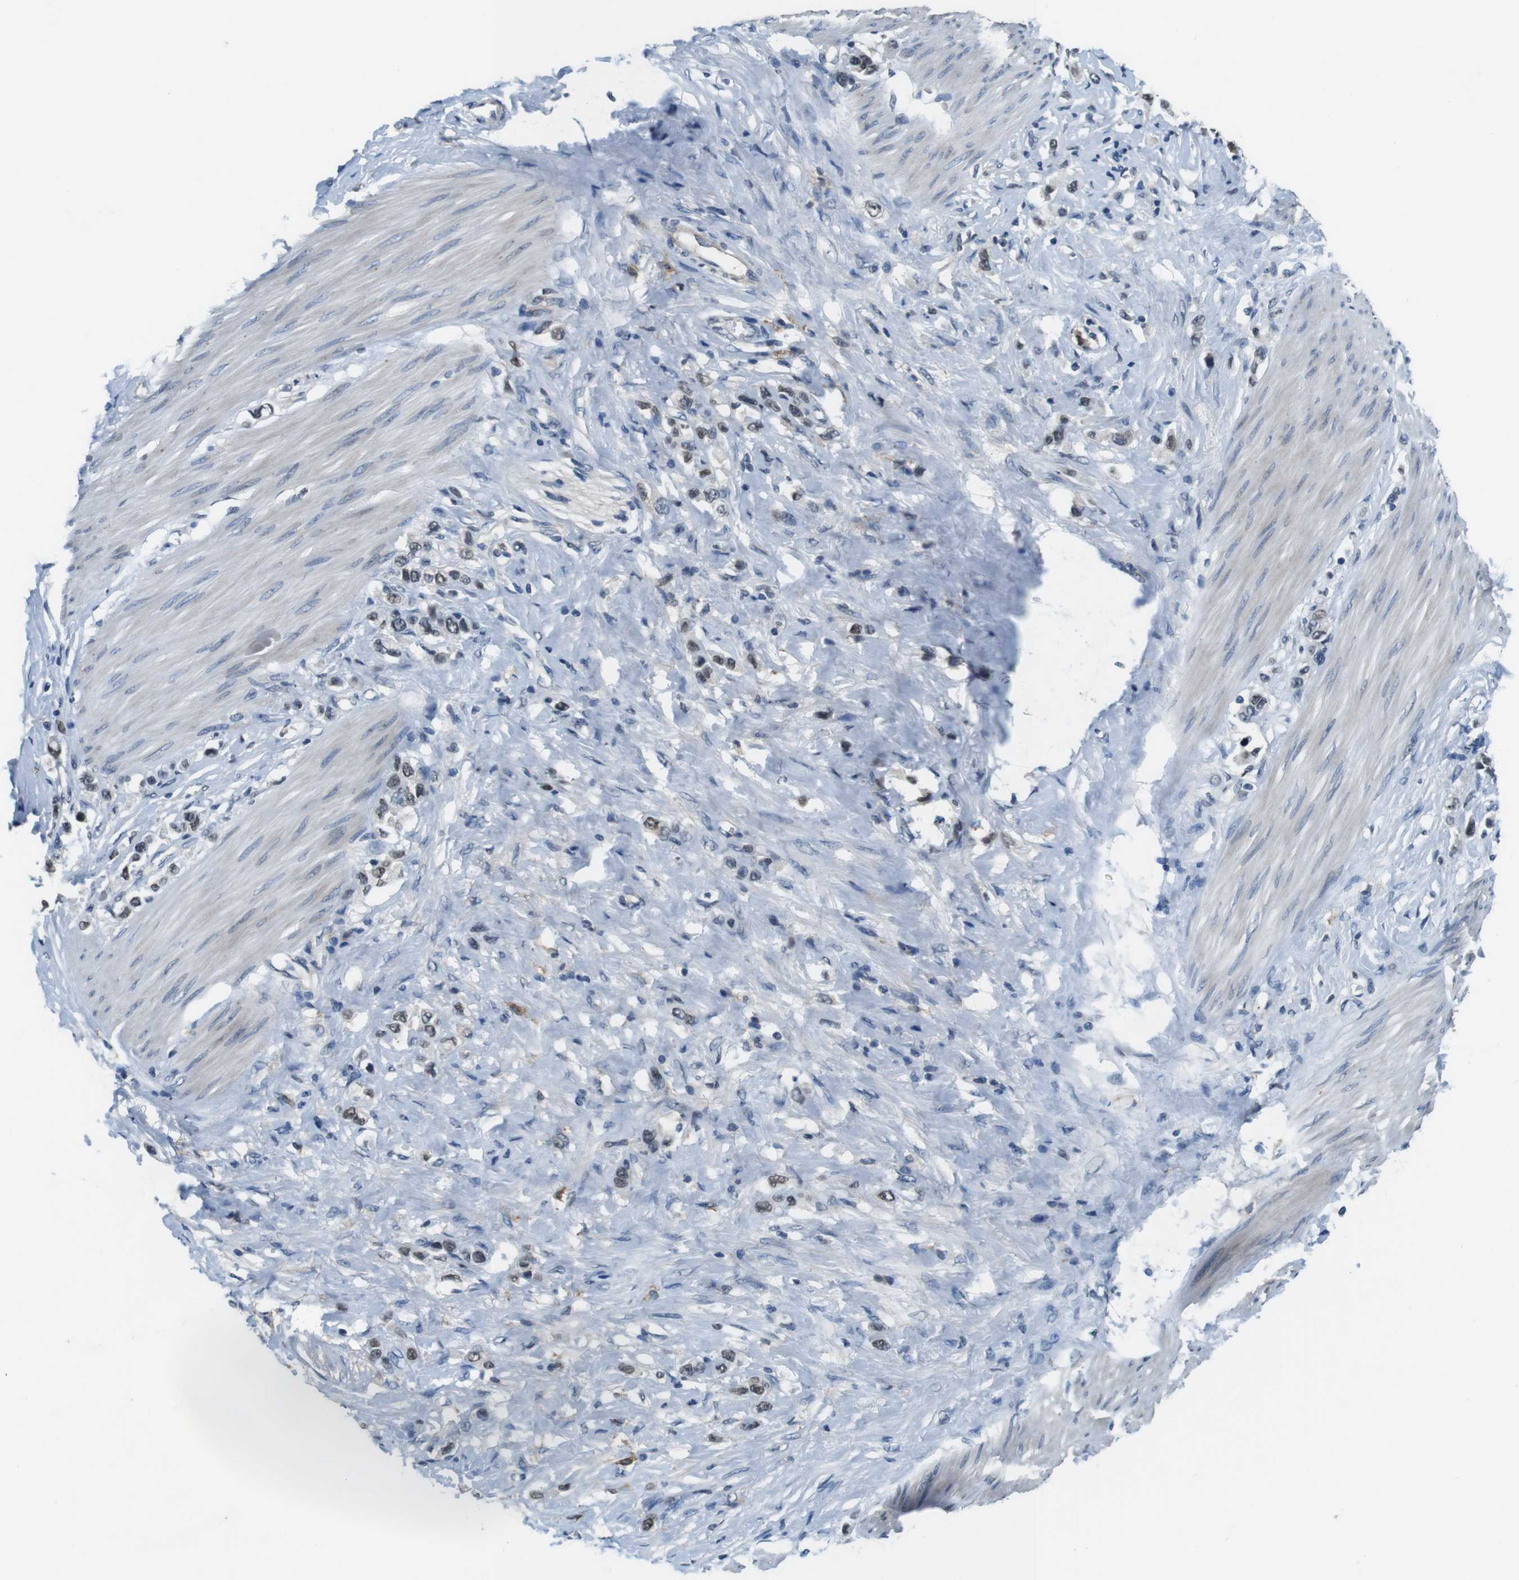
{"staining": {"intensity": "weak", "quantity": ">75%", "location": "nuclear"}, "tissue": "stomach cancer", "cell_type": "Tumor cells", "image_type": "cancer", "snomed": [{"axis": "morphology", "description": "Adenocarcinoma, NOS"}, {"axis": "topography", "description": "Stomach"}], "caption": "The immunohistochemical stain highlights weak nuclear positivity in tumor cells of stomach cancer (adenocarcinoma) tissue.", "gene": "CD163L1", "patient": {"sex": "female", "age": 65}}